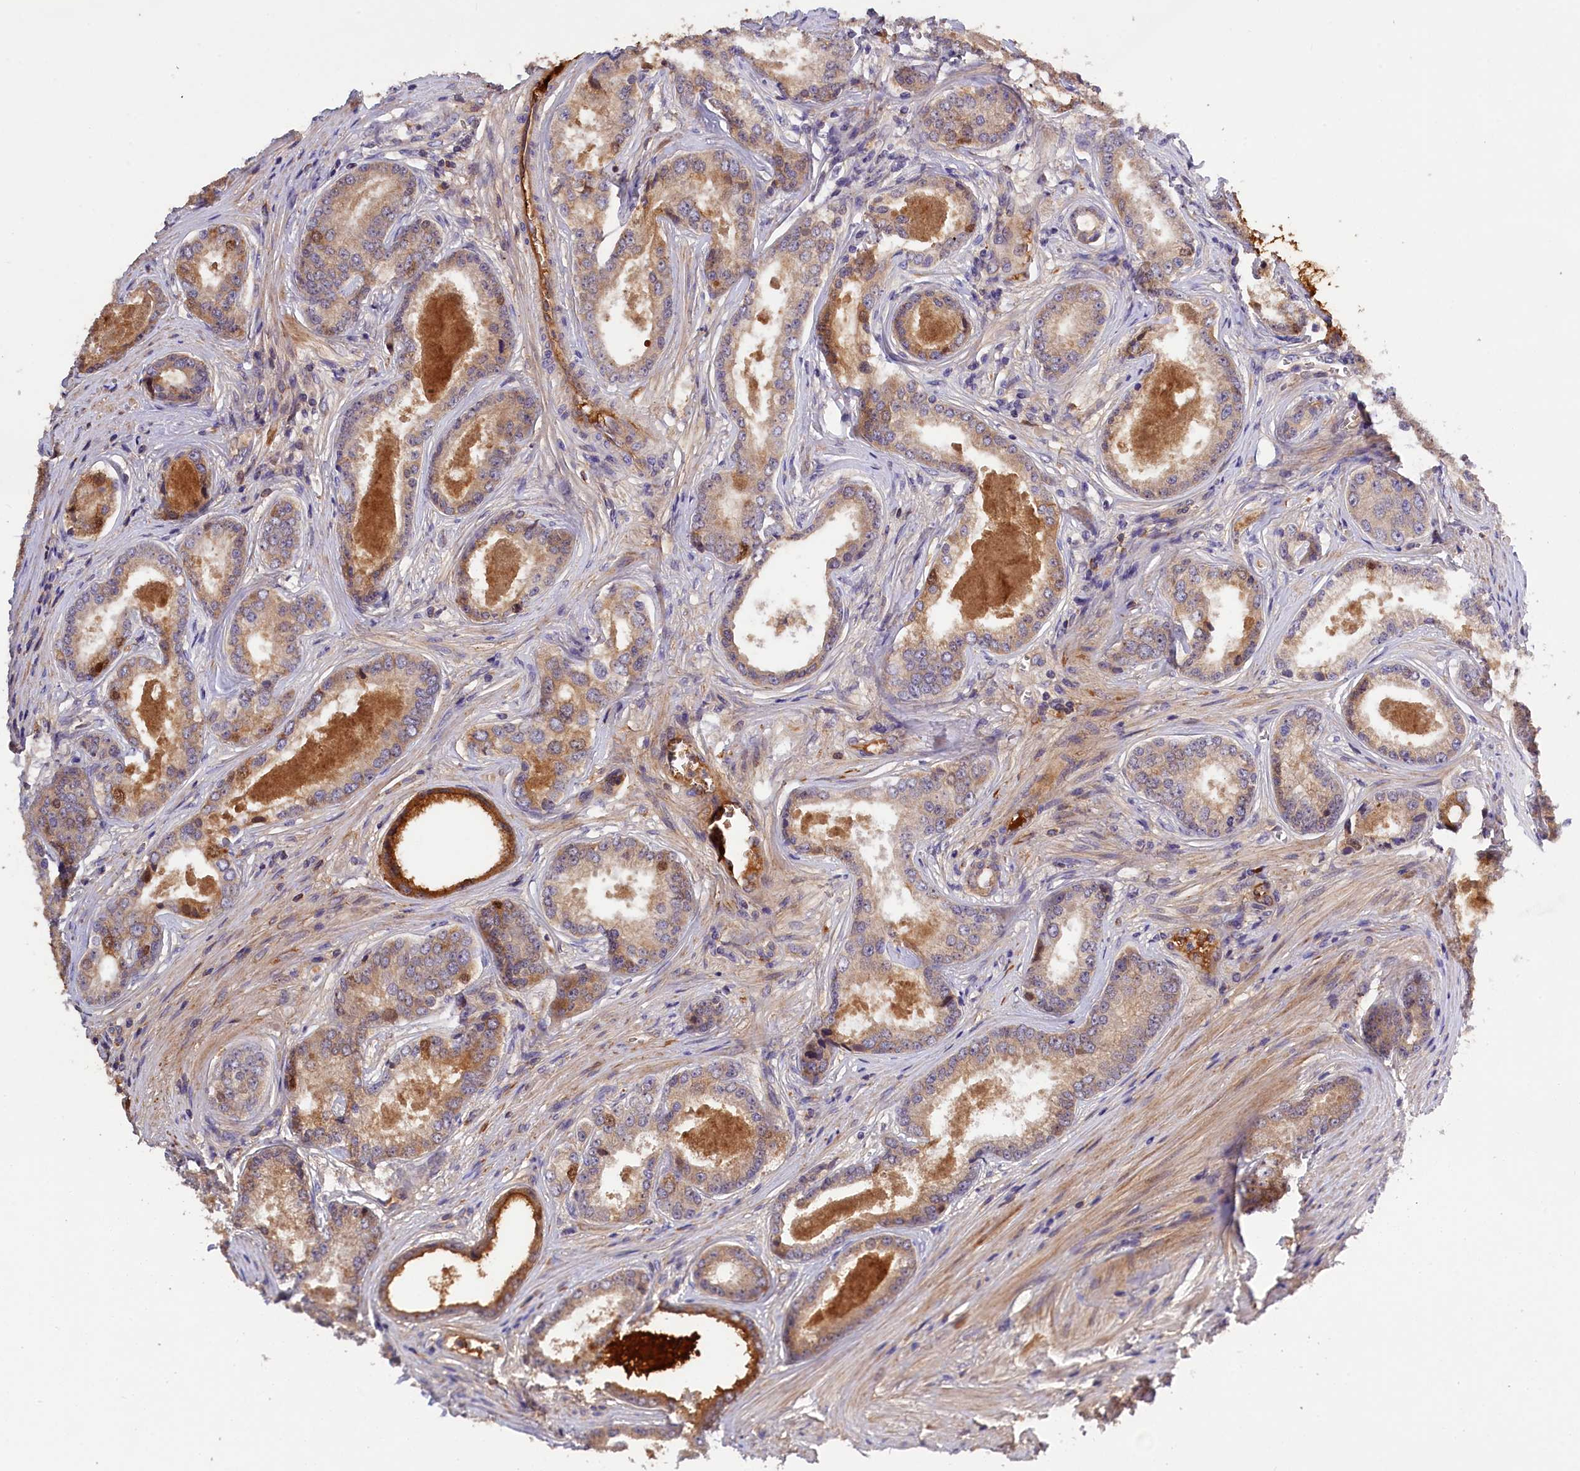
{"staining": {"intensity": "moderate", "quantity": "<25%", "location": "cytoplasmic/membranous,nuclear"}, "tissue": "prostate cancer", "cell_type": "Tumor cells", "image_type": "cancer", "snomed": [{"axis": "morphology", "description": "Adenocarcinoma, Low grade"}, {"axis": "topography", "description": "Prostate"}], "caption": "High-magnification brightfield microscopy of adenocarcinoma (low-grade) (prostate) stained with DAB (3,3'-diaminobenzidine) (brown) and counterstained with hematoxylin (blue). tumor cells exhibit moderate cytoplasmic/membranous and nuclear expression is seen in about<25% of cells.", "gene": "PHAF1", "patient": {"sex": "male", "age": 68}}